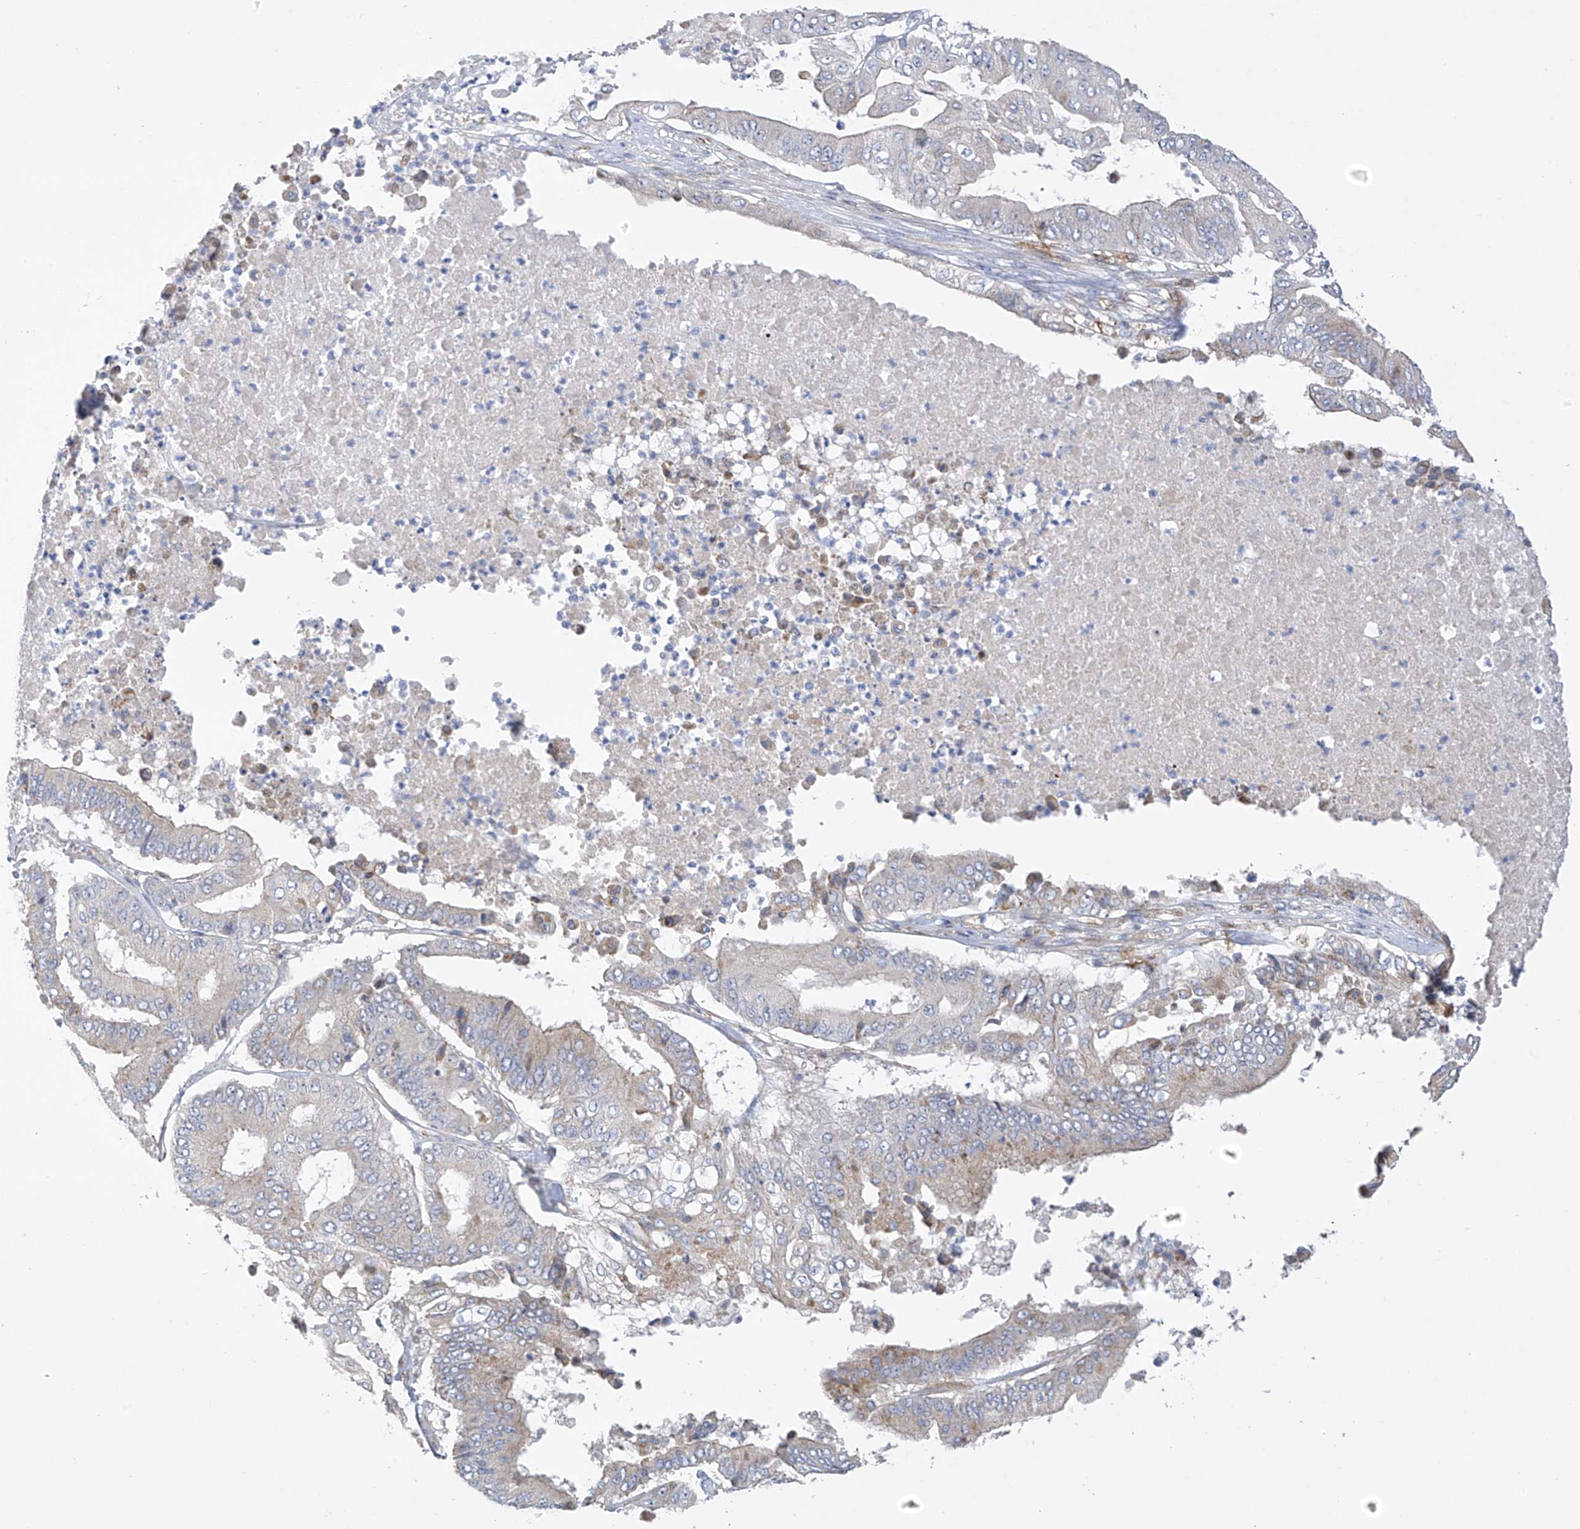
{"staining": {"intensity": "weak", "quantity": "<25%", "location": "cytoplasmic/membranous"}, "tissue": "pancreatic cancer", "cell_type": "Tumor cells", "image_type": "cancer", "snomed": [{"axis": "morphology", "description": "Adenocarcinoma, NOS"}, {"axis": "topography", "description": "Pancreas"}], "caption": "This is an immunohistochemistry image of human adenocarcinoma (pancreatic). There is no expression in tumor cells.", "gene": "ZNF641", "patient": {"sex": "female", "age": 77}}